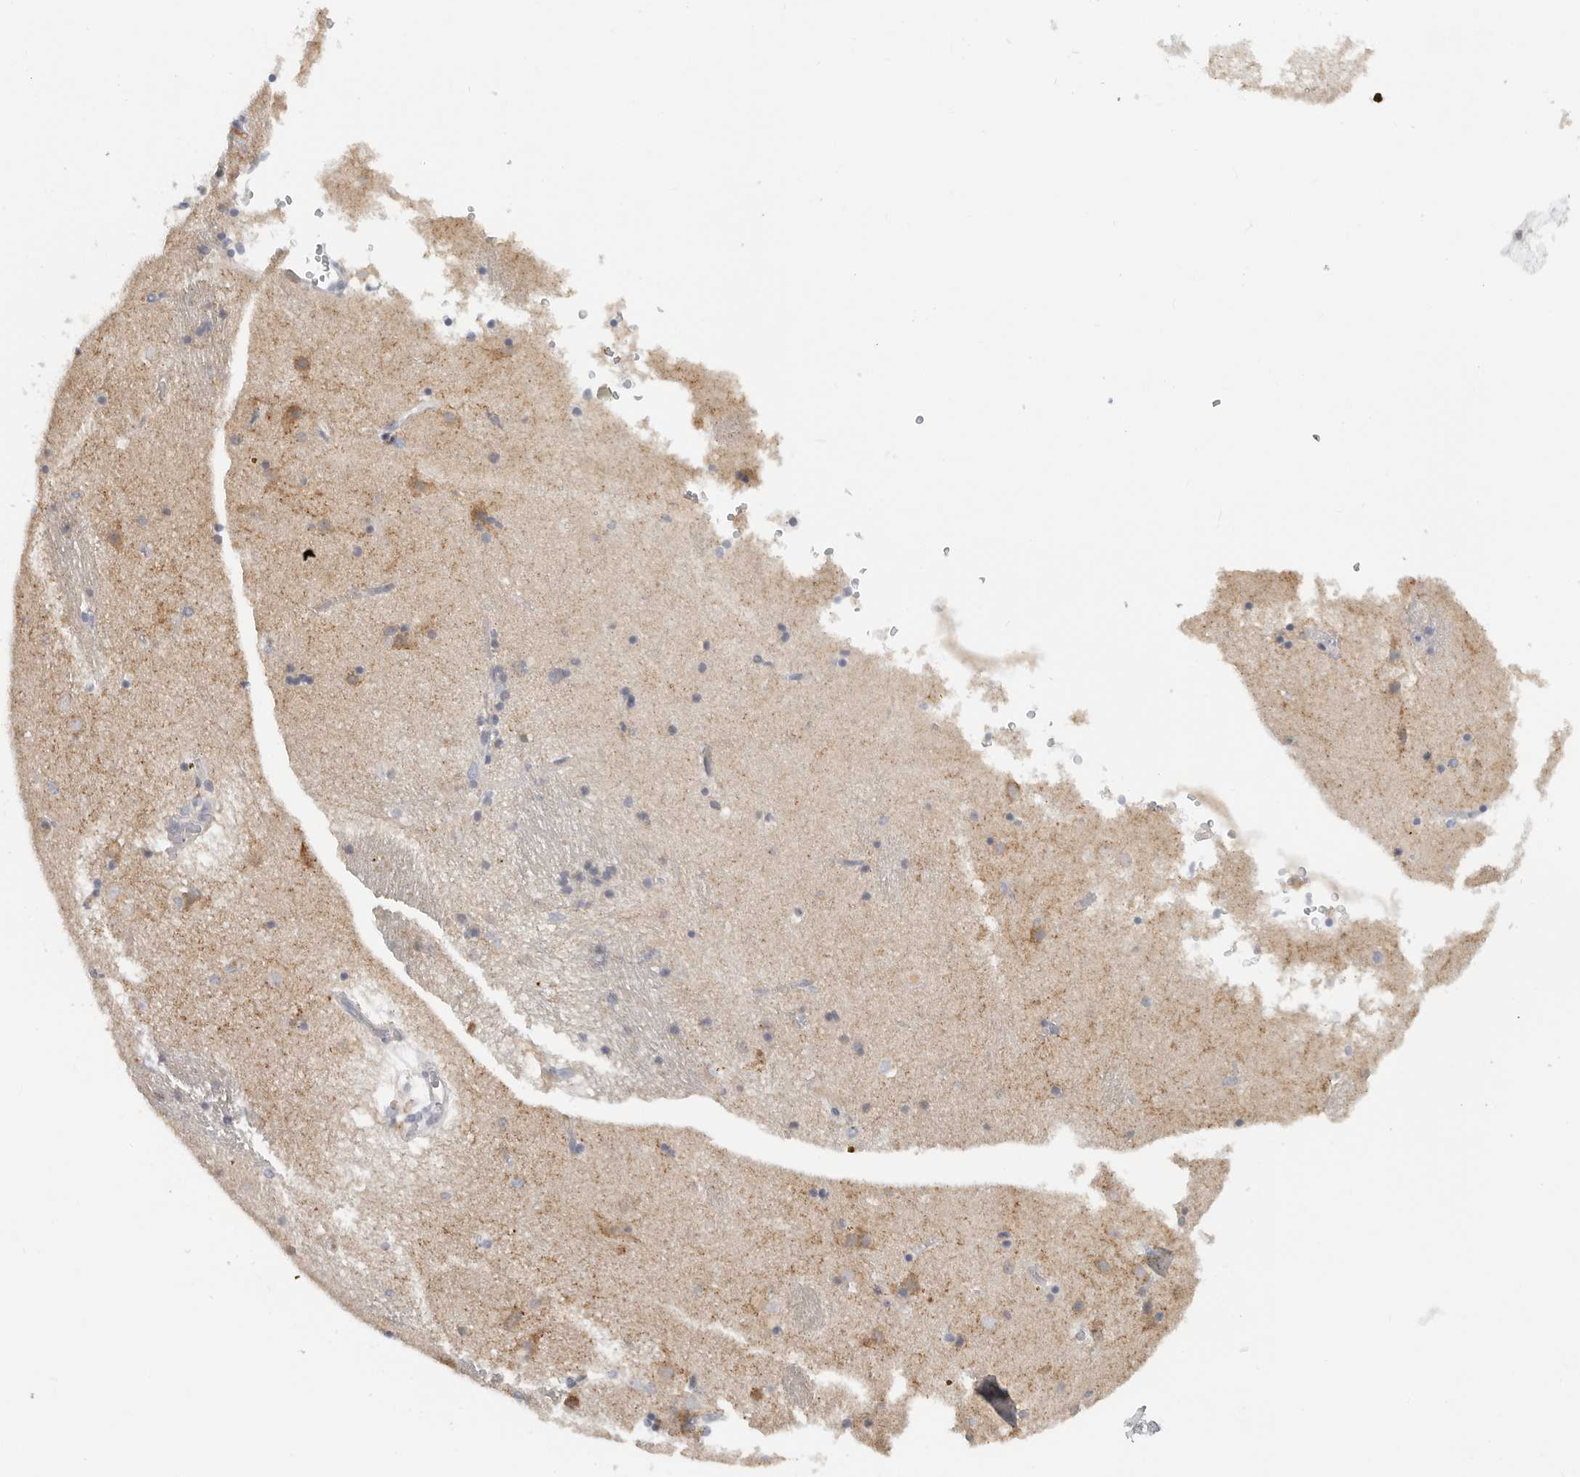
{"staining": {"intensity": "negative", "quantity": "none", "location": "none"}, "tissue": "caudate", "cell_type": "Glial cells", "image_type": "normal", "snomed": [{"axis": "morphology", "description": "Normal tissue, NOS"}, {"axis": "topography", "description": "Lateral ventricle wall"}], "caption": "This image is of benign caudate stained with immunohistochemistry (IHC) to label a protein in brown with the nuclei are counter-stained blue. There is no expression in glial cells.", "gene": "PAM", "patient": {"sex": "male", "age": 70}}